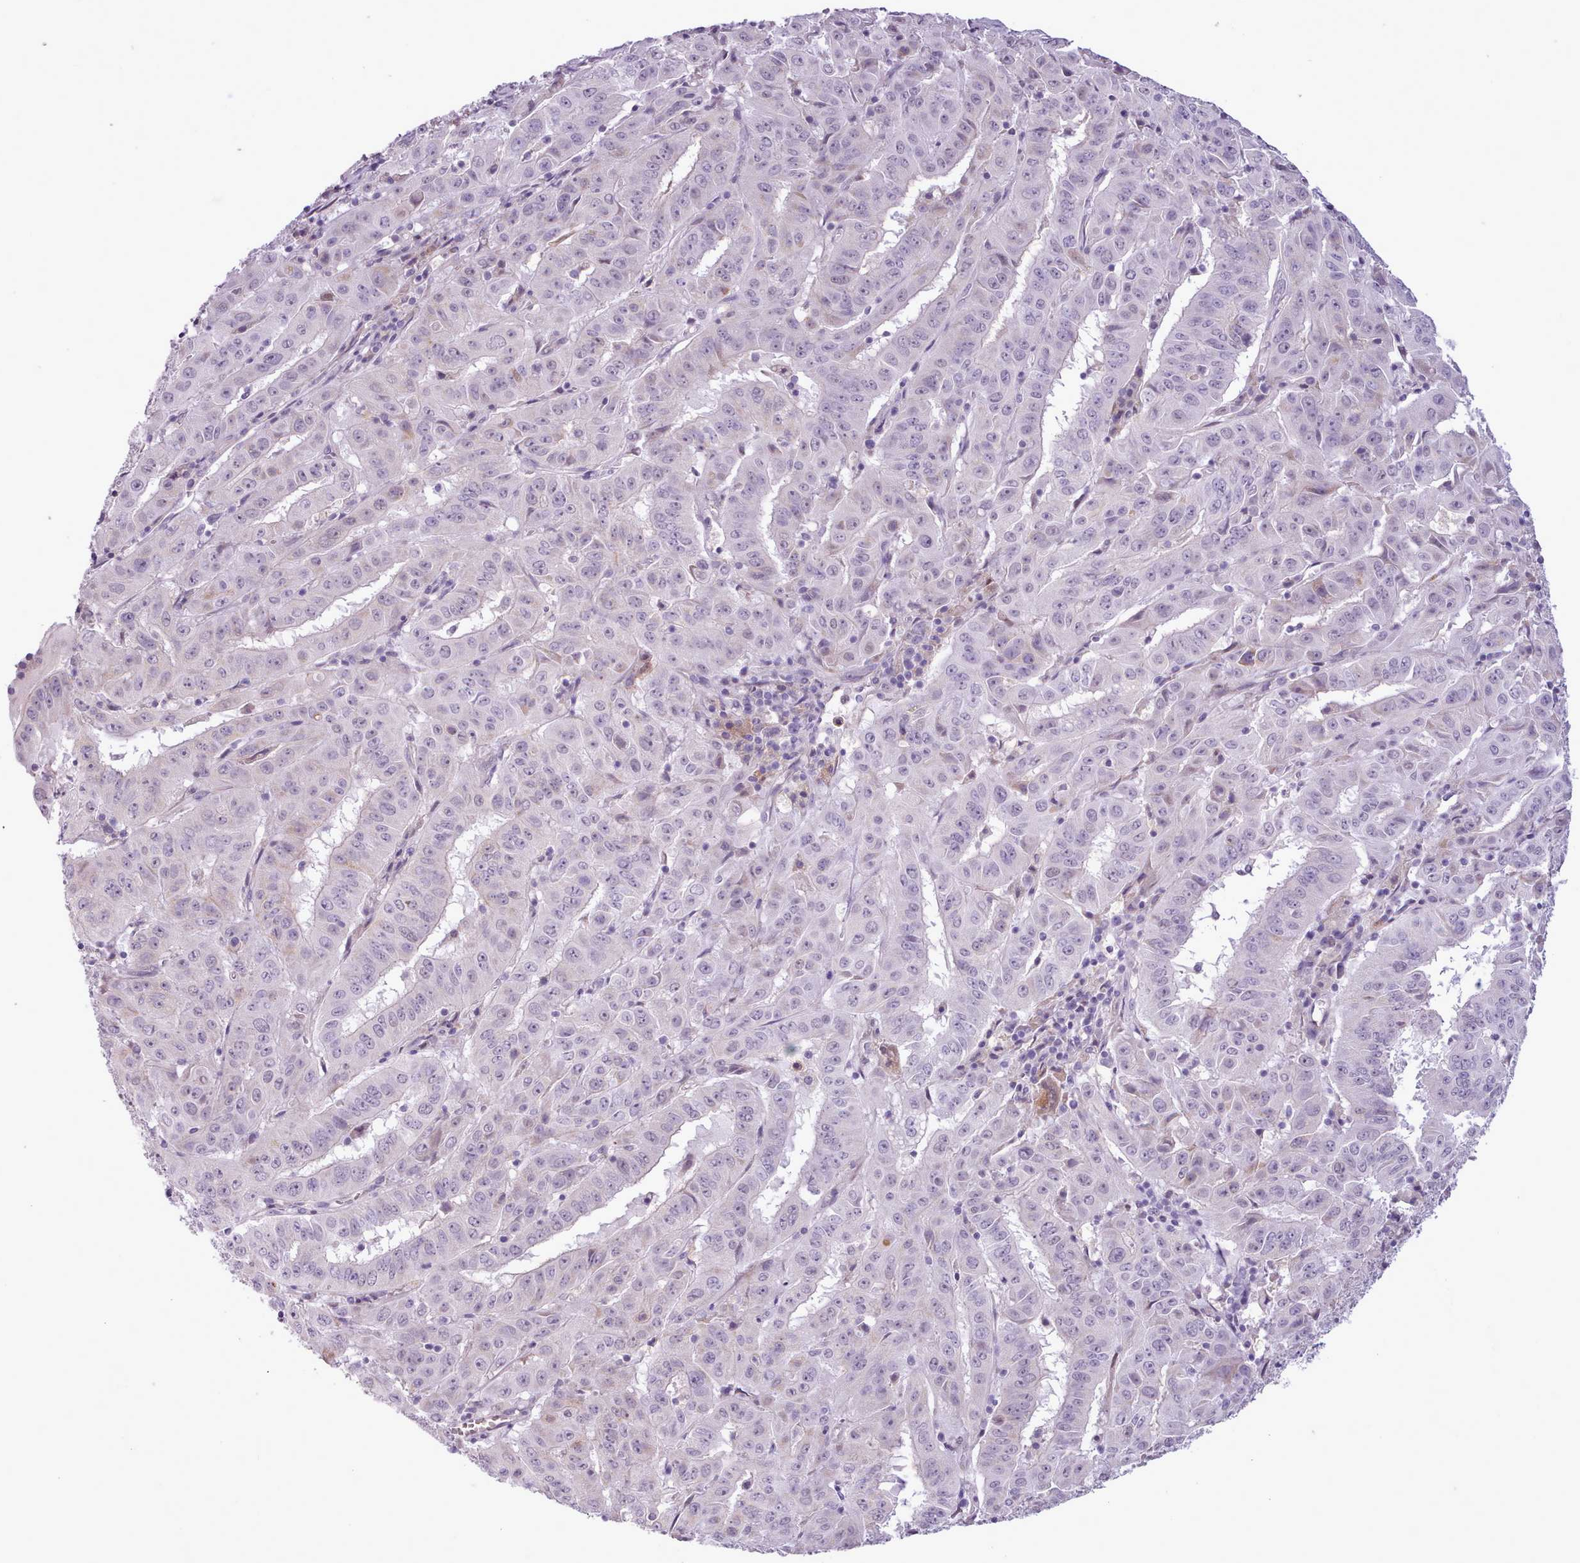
{"staining": {"intensity": "negative", "quantity": "none", "location": "none"}, "tissue": "pancreatic cancer", "cell_type": "Tumor cells", "image_type": "cancer", "snomed": [{"axis": "morphology", "description": "Adenocarcinoma, NOS"}, {"axis": "topography", "description": "Pancreas"}], "caption": "High power microscopy photomicrograph of an immunohistochemistry image of pancreatic cancer (adenocarcinoma), revealing no significant expression in tumor cells.", "gene": "SLURP1", "patient": {"sex": "male", "age": 63}}